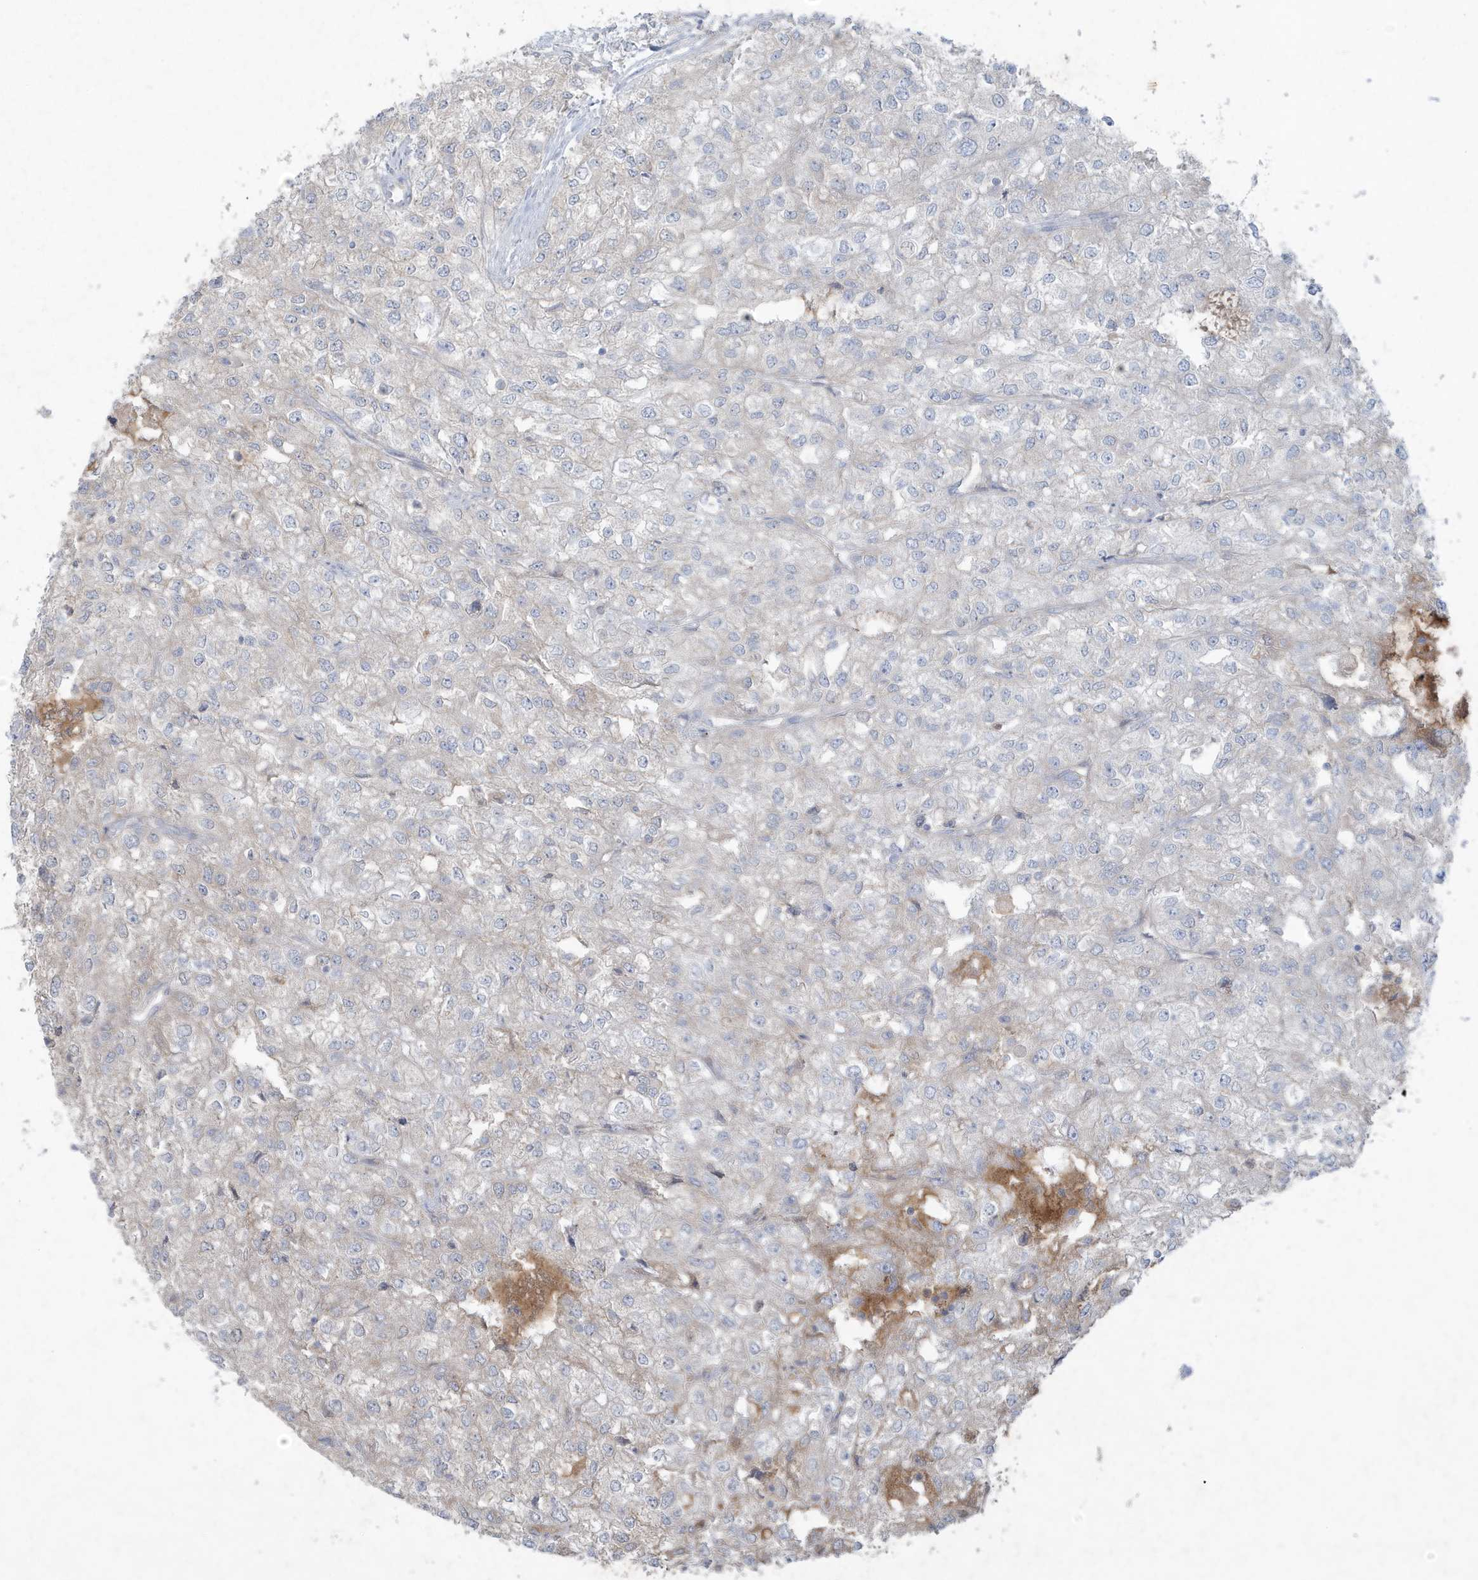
{"staining": {"intensity": "weak", "quantity": "<25%", "location": "cytoplasmic/membranous"}, "tissue": "renal cancer", "cell_type": "Tumor cells", "image_type": "cancer", "snomed": [{"axis": "morphology", "description": "Adenocarcinoma, NOS"}, {"axis": "topography", "description": "Kidney"}], "caption": "The histopathology image exhibits no significant expression in tumor cells of renal cancer (adenocarcinoma). The staining is performed using DAB (3,3'-diaminobenzidine) brown chromogen with nuclei counter-stained in using hematoxylin.", "gene": "C1RL", "patient": {"sex": "female", "age": 54}}